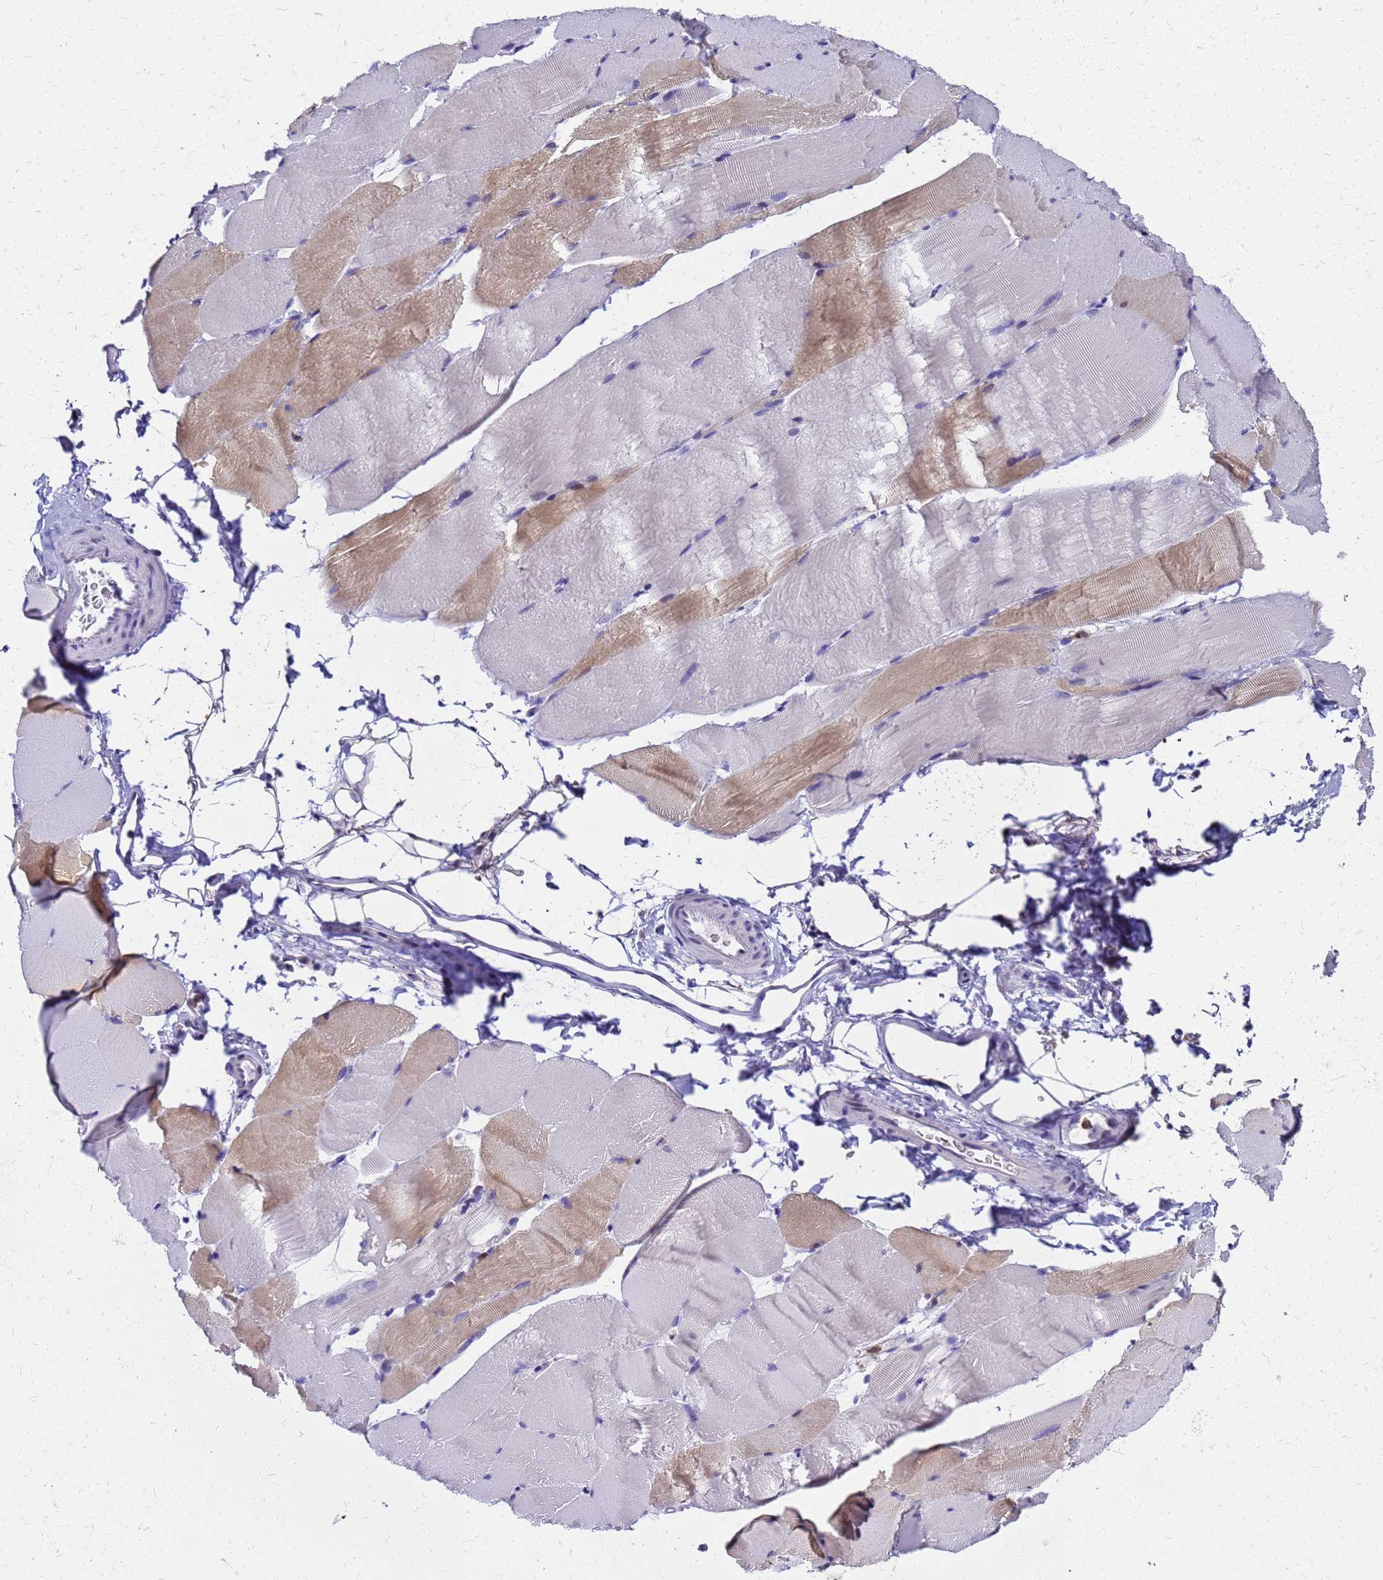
{"staining": {"intensity": "moderate", "quantity": "<25%", "location": "cytoplasmic/membranous"}, "tissue": "skeletal muscle", "cell_type": "Myocytes", "image_type": "normal", "snomed": [{"axis": "morphology", "description": "Normal tissue, NOS"}, {"axis": "topography", "description": "Skeletal muscle"}, {"axis": "topography", "description": "Parathyroid gland"}], "caption": "IHC staining of normal skeletal muscle, which exhibits low levels of moderate cytoplasmic/membranous staining in approximately <25% of myocytes indicating moderate cytoplasmic/membranous protein expression. The staining was performed using DAB (3,3'-diaminobenzidine) (brown) for protein detection and nuclei were counterstained in hematoxylin (blue).", "gene": "SMIM21", "patient": {"sex": "female", "age": 37}}